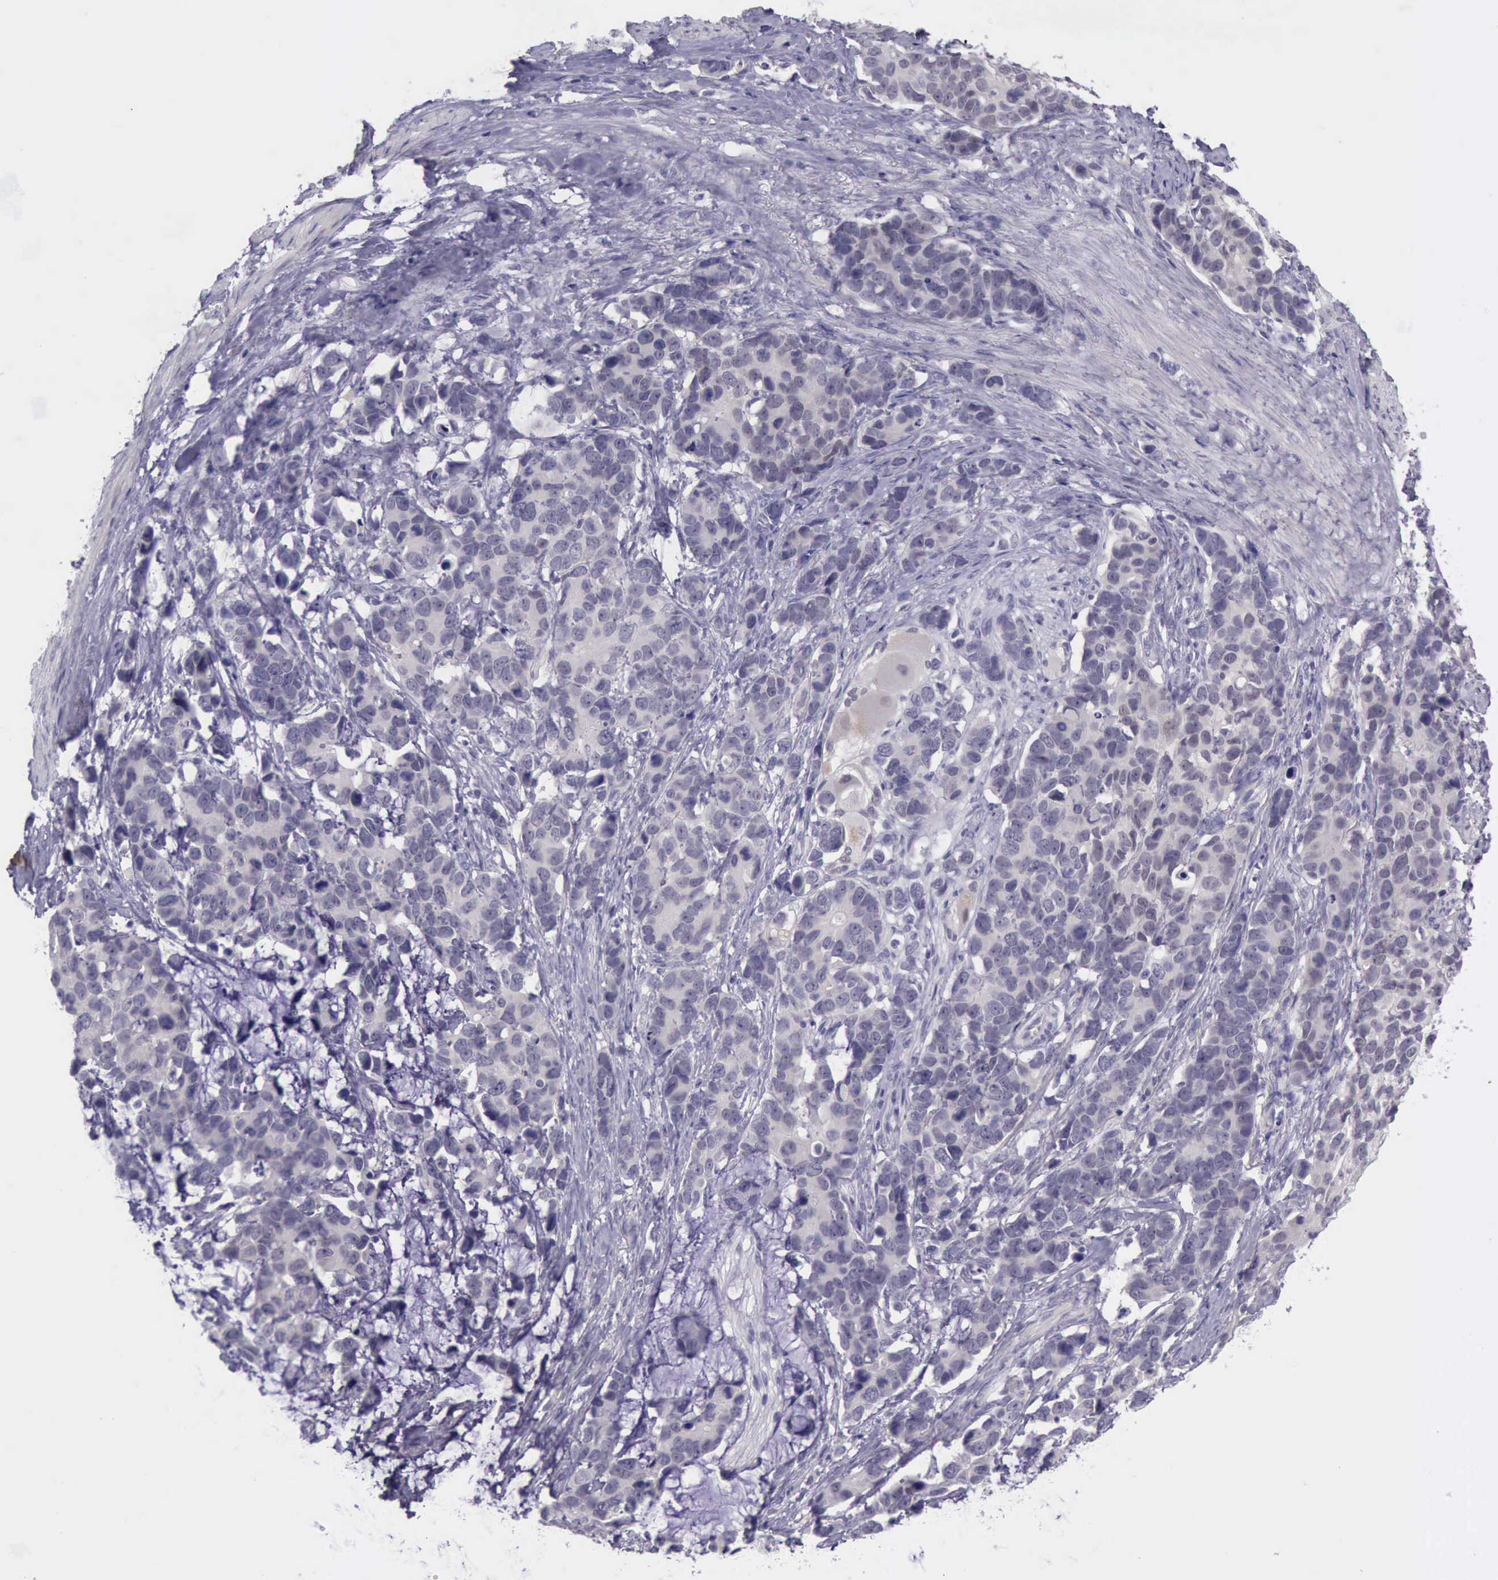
{"staining": {"intensity": "negative", "quantity": "none", "location": "none"}, "tissue": "stomach cancer", "cell_type": "Tumor cells", "image_type": "cancer", "snomed": [{"axis": "morphology", "description": "Adenocarcinoma, NOS"}, {"axis": "topography", "description": "Stomach, upper"}], "caption": "The immunohistochemistry (IHC) micrograph has no significant staining in tumor cells of stomach adenocarcinoma tissue.", "gene": "ARNT2", "patient": {"sex": "male", "age": 71}}